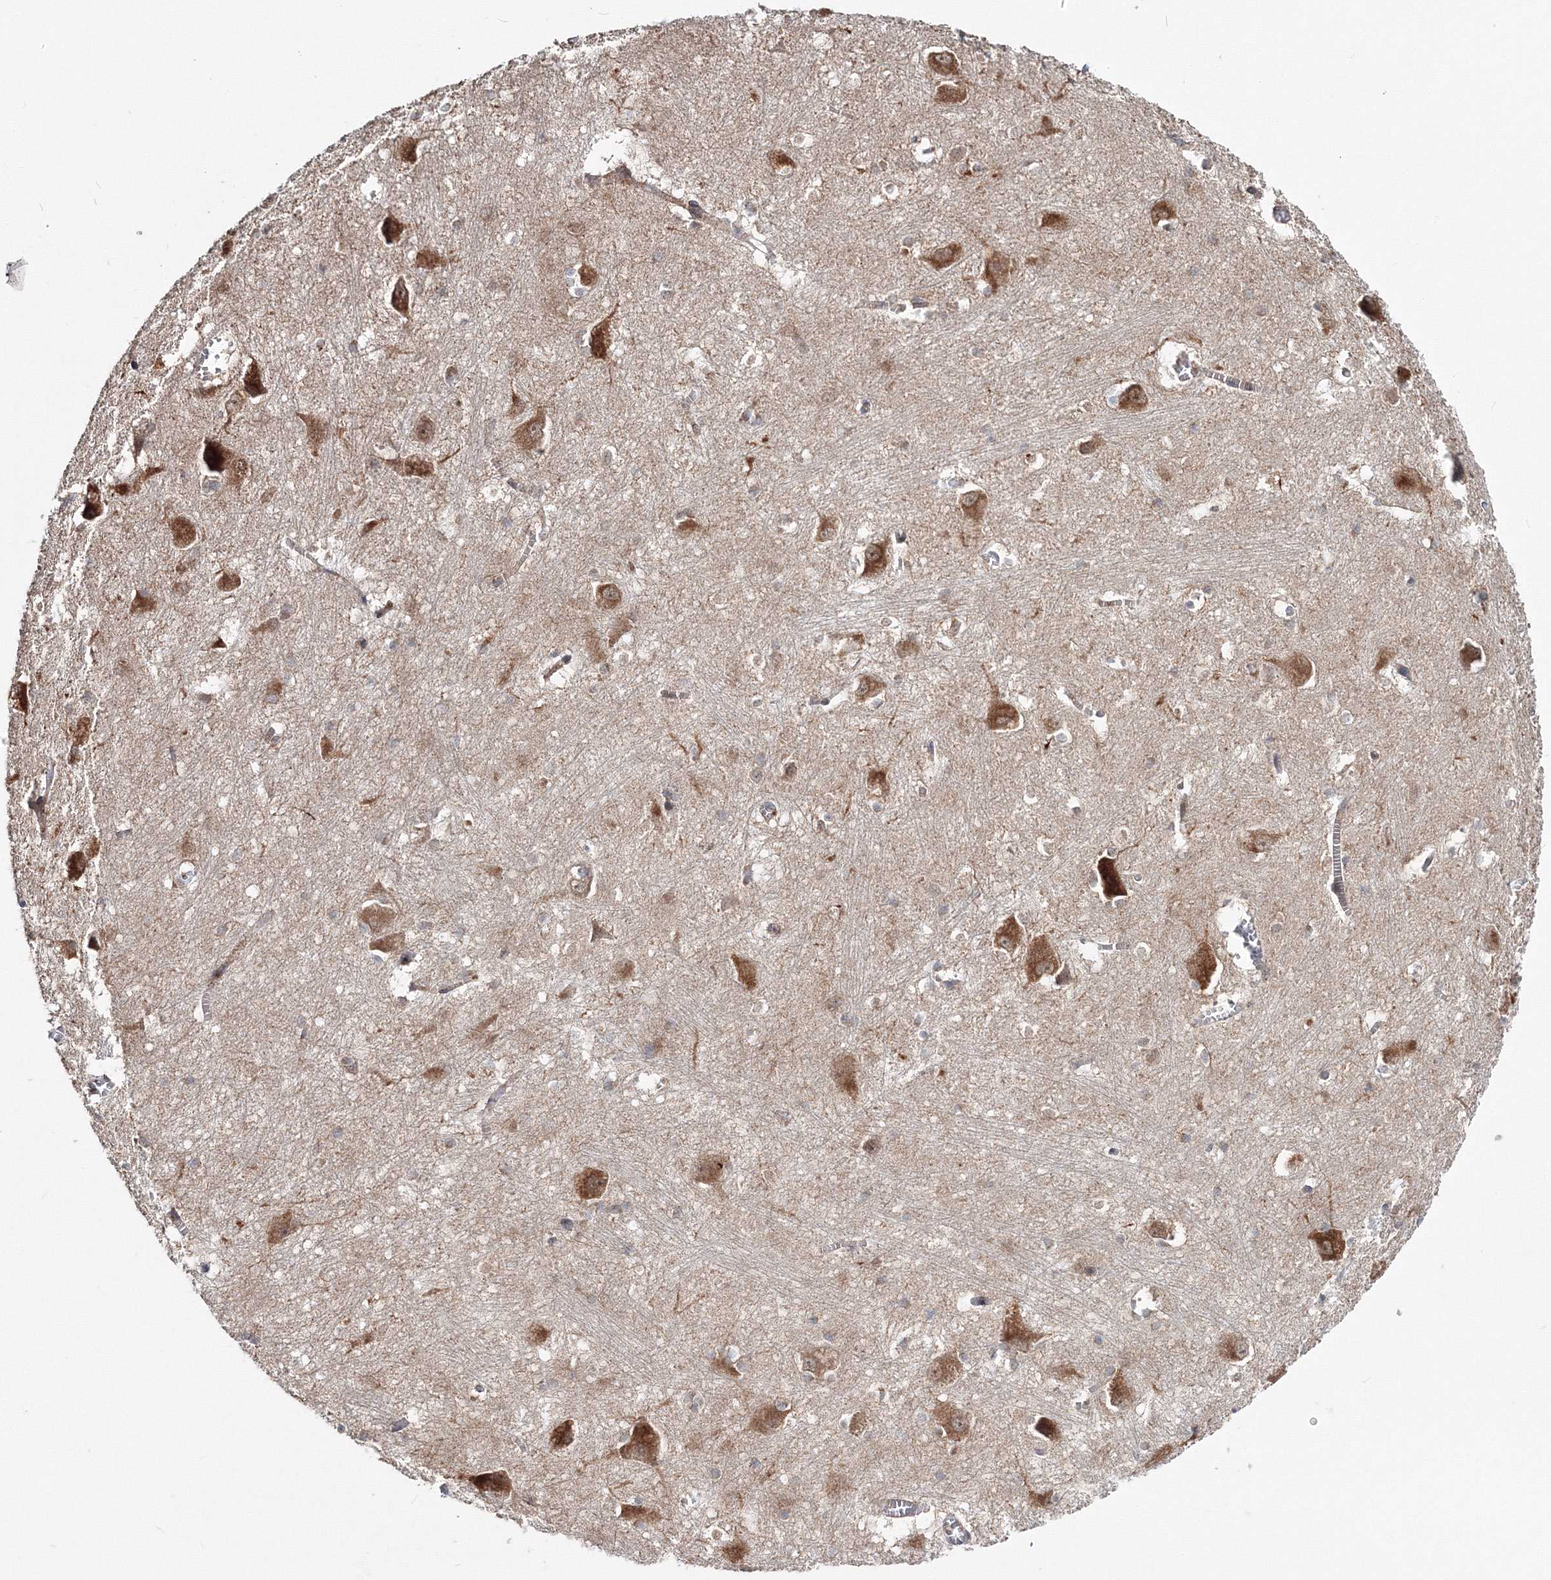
{"staining": {"intensity": "moderate", "quantity": "<25%", "location": "nuclear"}, "tissue": "caudate", "cell_type": "Glial cells", "image_type": "normal", "snomed": [{"axis": "morphology", "description": "Normal tissue, NOS"}, {"axis": "topography", "description": "Lateral ventricle wall"}], "caption": "Glial cells show low levels of moderate nuclear staining in about <25% of cells in normal human caudate.", "gene": "PEX13", "patient": {"sex": "male", "age": 37}}